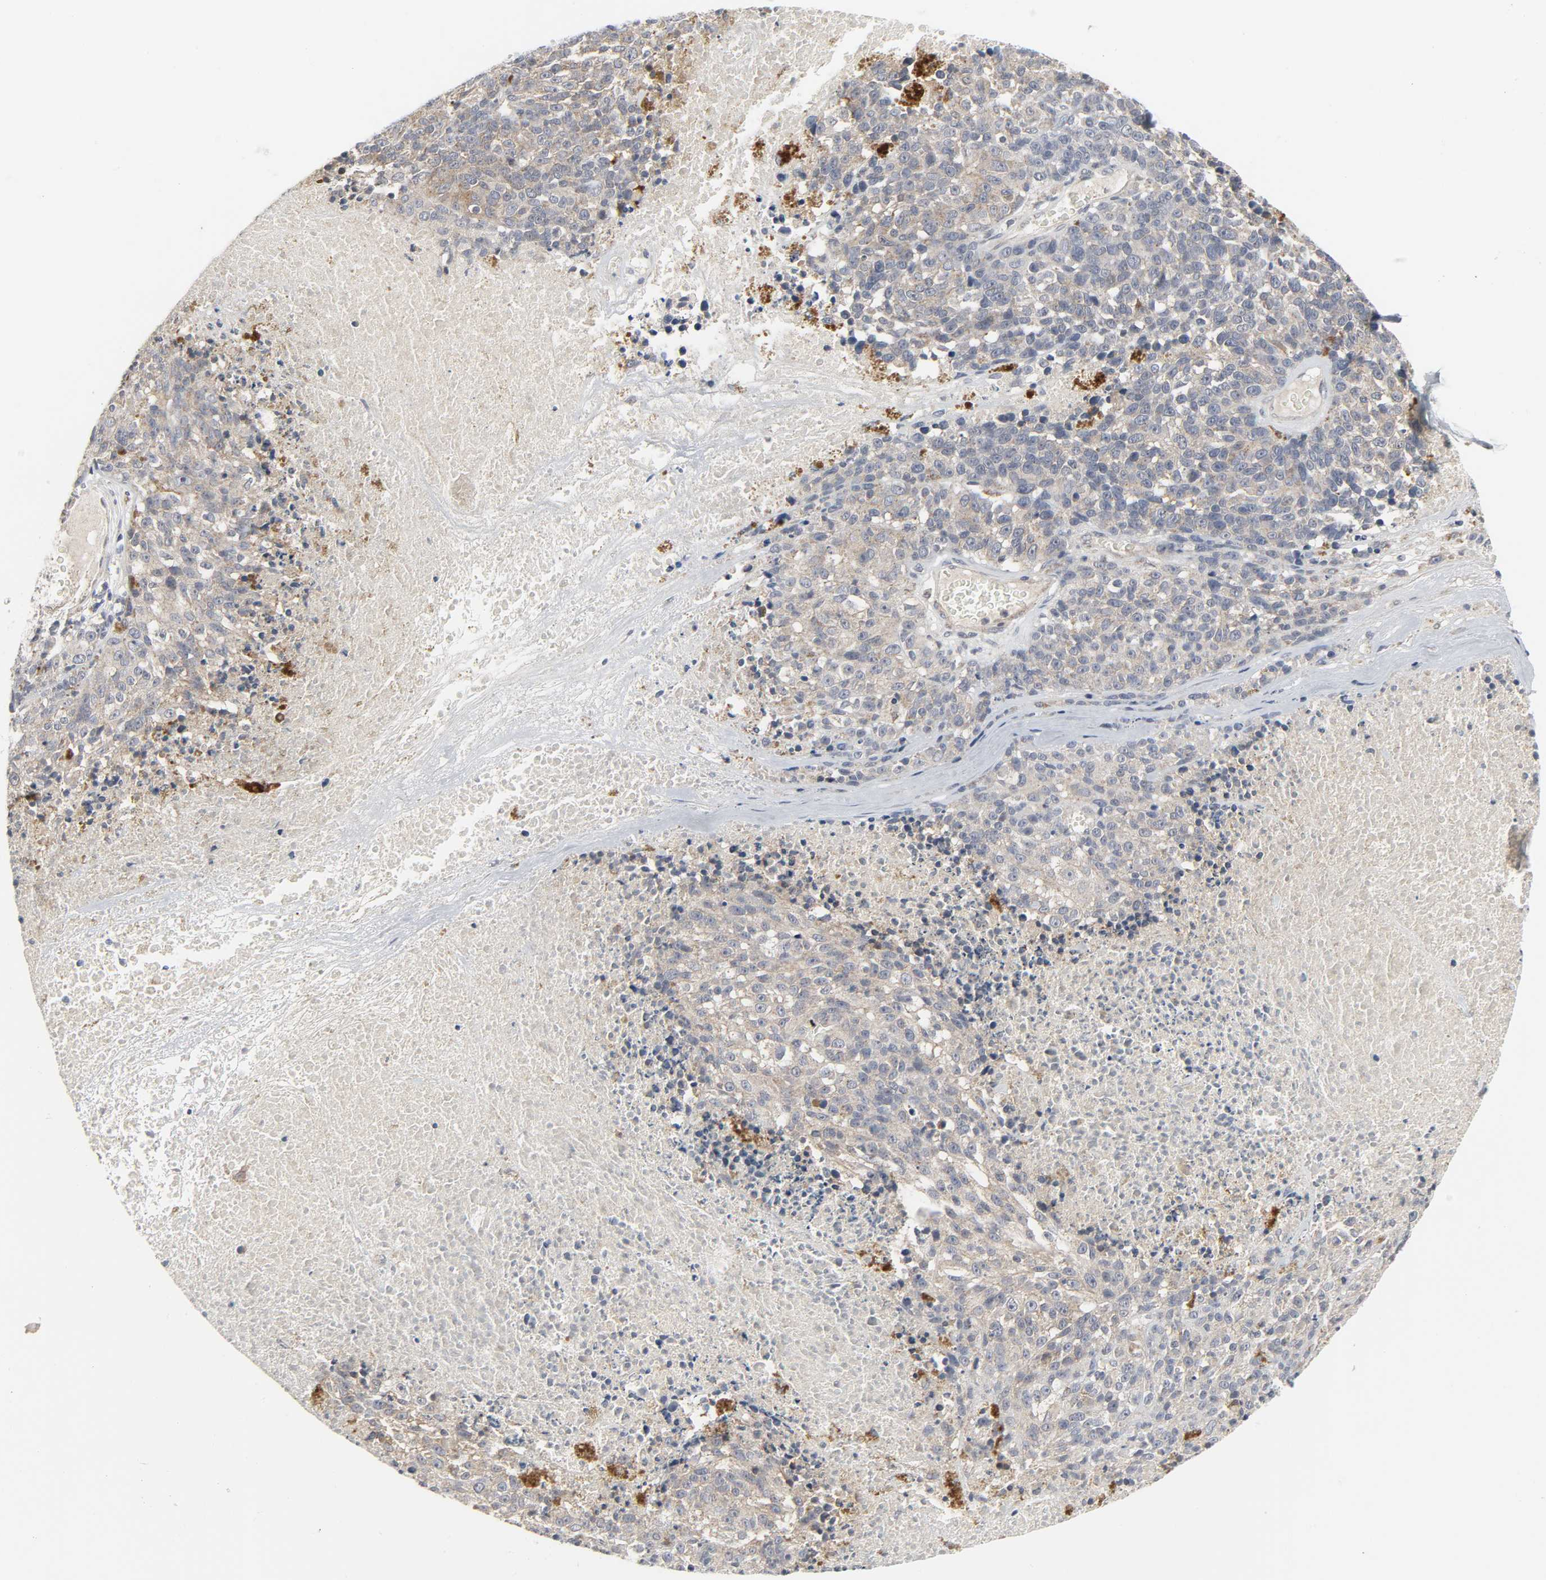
{"staining": {"intensity": "moderate", "quantity": ">75%", "location": "cytoplasmic/membranous"}, "tissue": "melanoma", "cell_type": "Tumor cells", "image_type": "cancer", "snomed": [{"axis": "morphology", "description": "Malignant melanoma, Metastatic site"}, {"axis": "topography", "description": "Cerebral cortex"}], "caption": "A histopathology image showing moderate cytoplasmic/membranous positivity in approximately >75% of tumor cells in malignant melanoma (metastatic site), as visualized by brown immunohistochemical staining.", "gene": "CLIP1", "patient": {"sex": "female", "age": 52}}